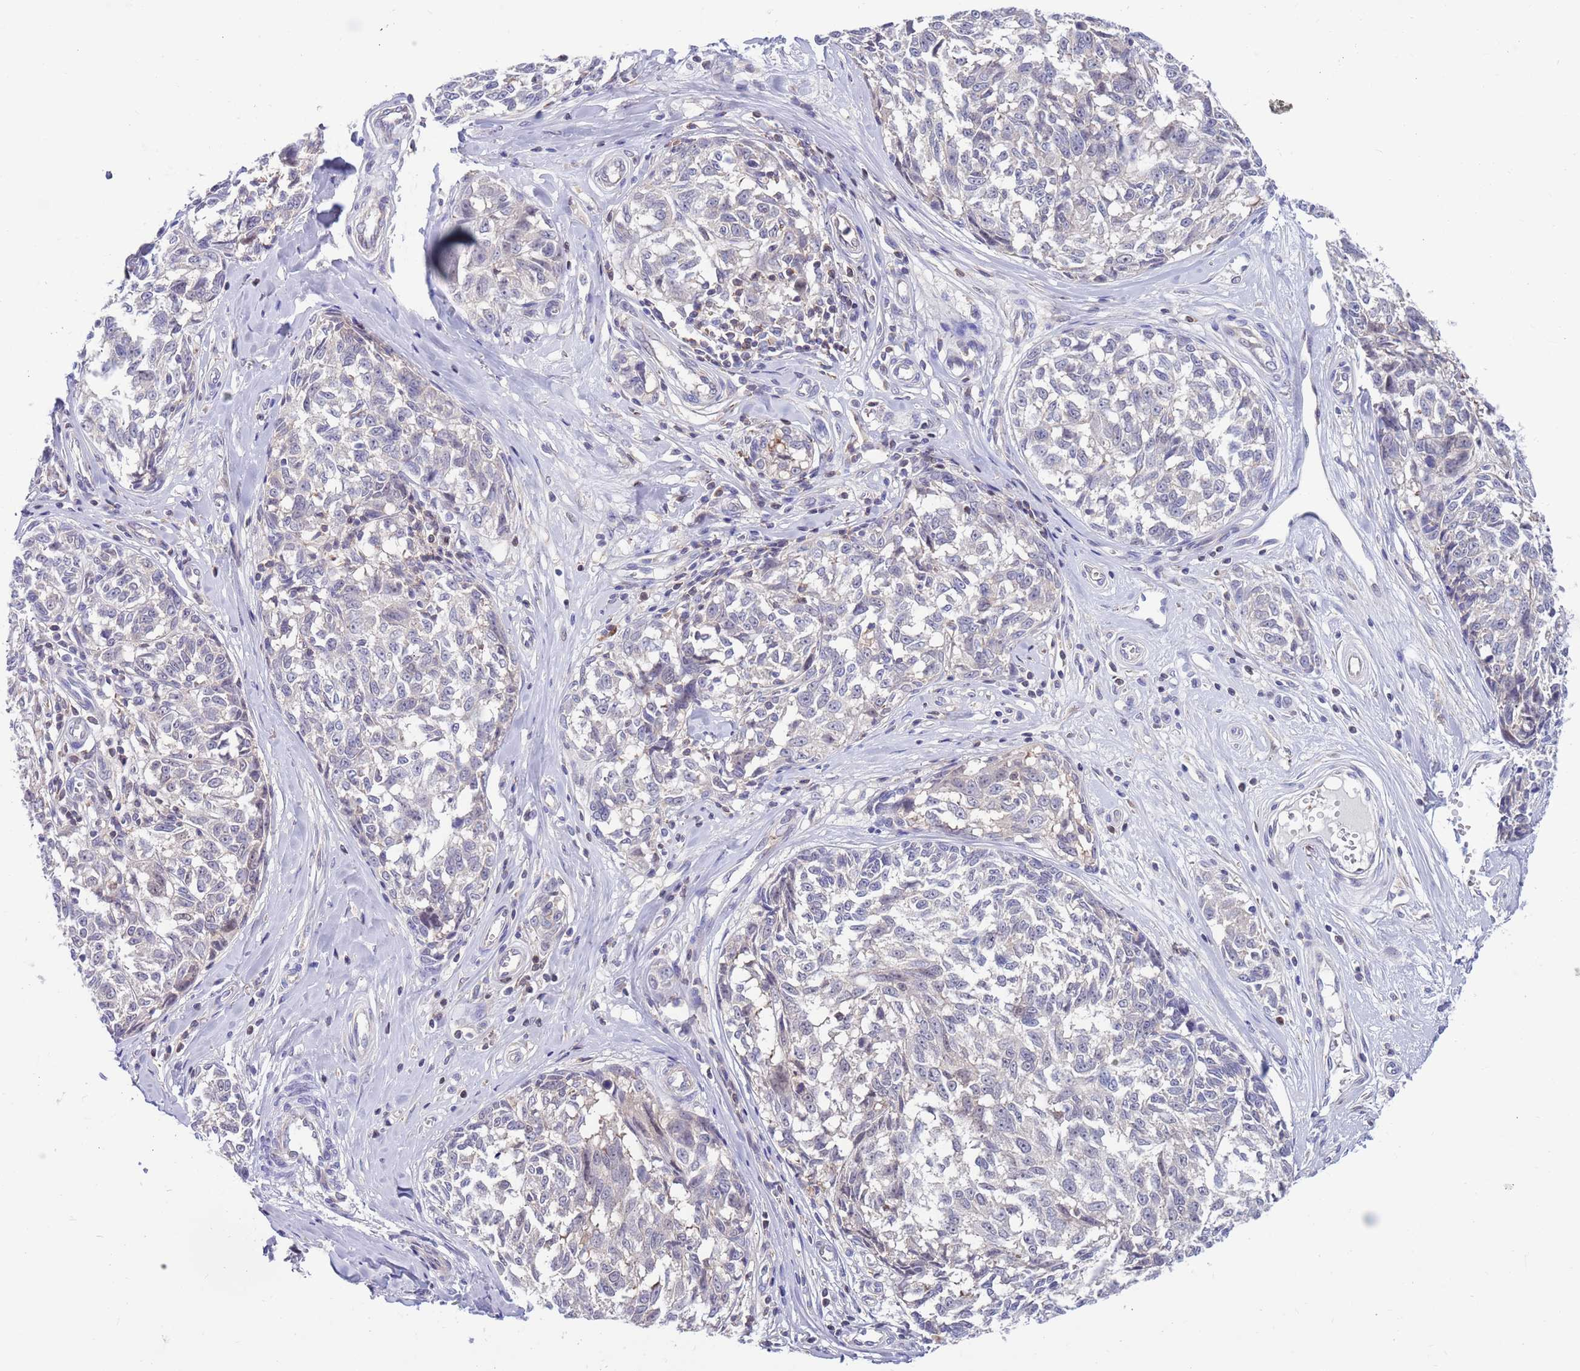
{"staining": {"intensity": "negative", "quantity": "none", "location": "none"}, "tissue": "melanoma", "cell_type": "Tumor cells", "image_type": "cancer", "snomed": [{"axis": "morphology", "description": "Normal tissue, NOS"}, {"axis": "morphology", "description": "Malignant melanoma, NOS"}, {"axis": "topography", "description": "Skin"}], "caption": "Tumor cells show no significant protein expression in melanoma.", "gene": "KLHL29", "patient": {"sex": "female", "age": 64}}